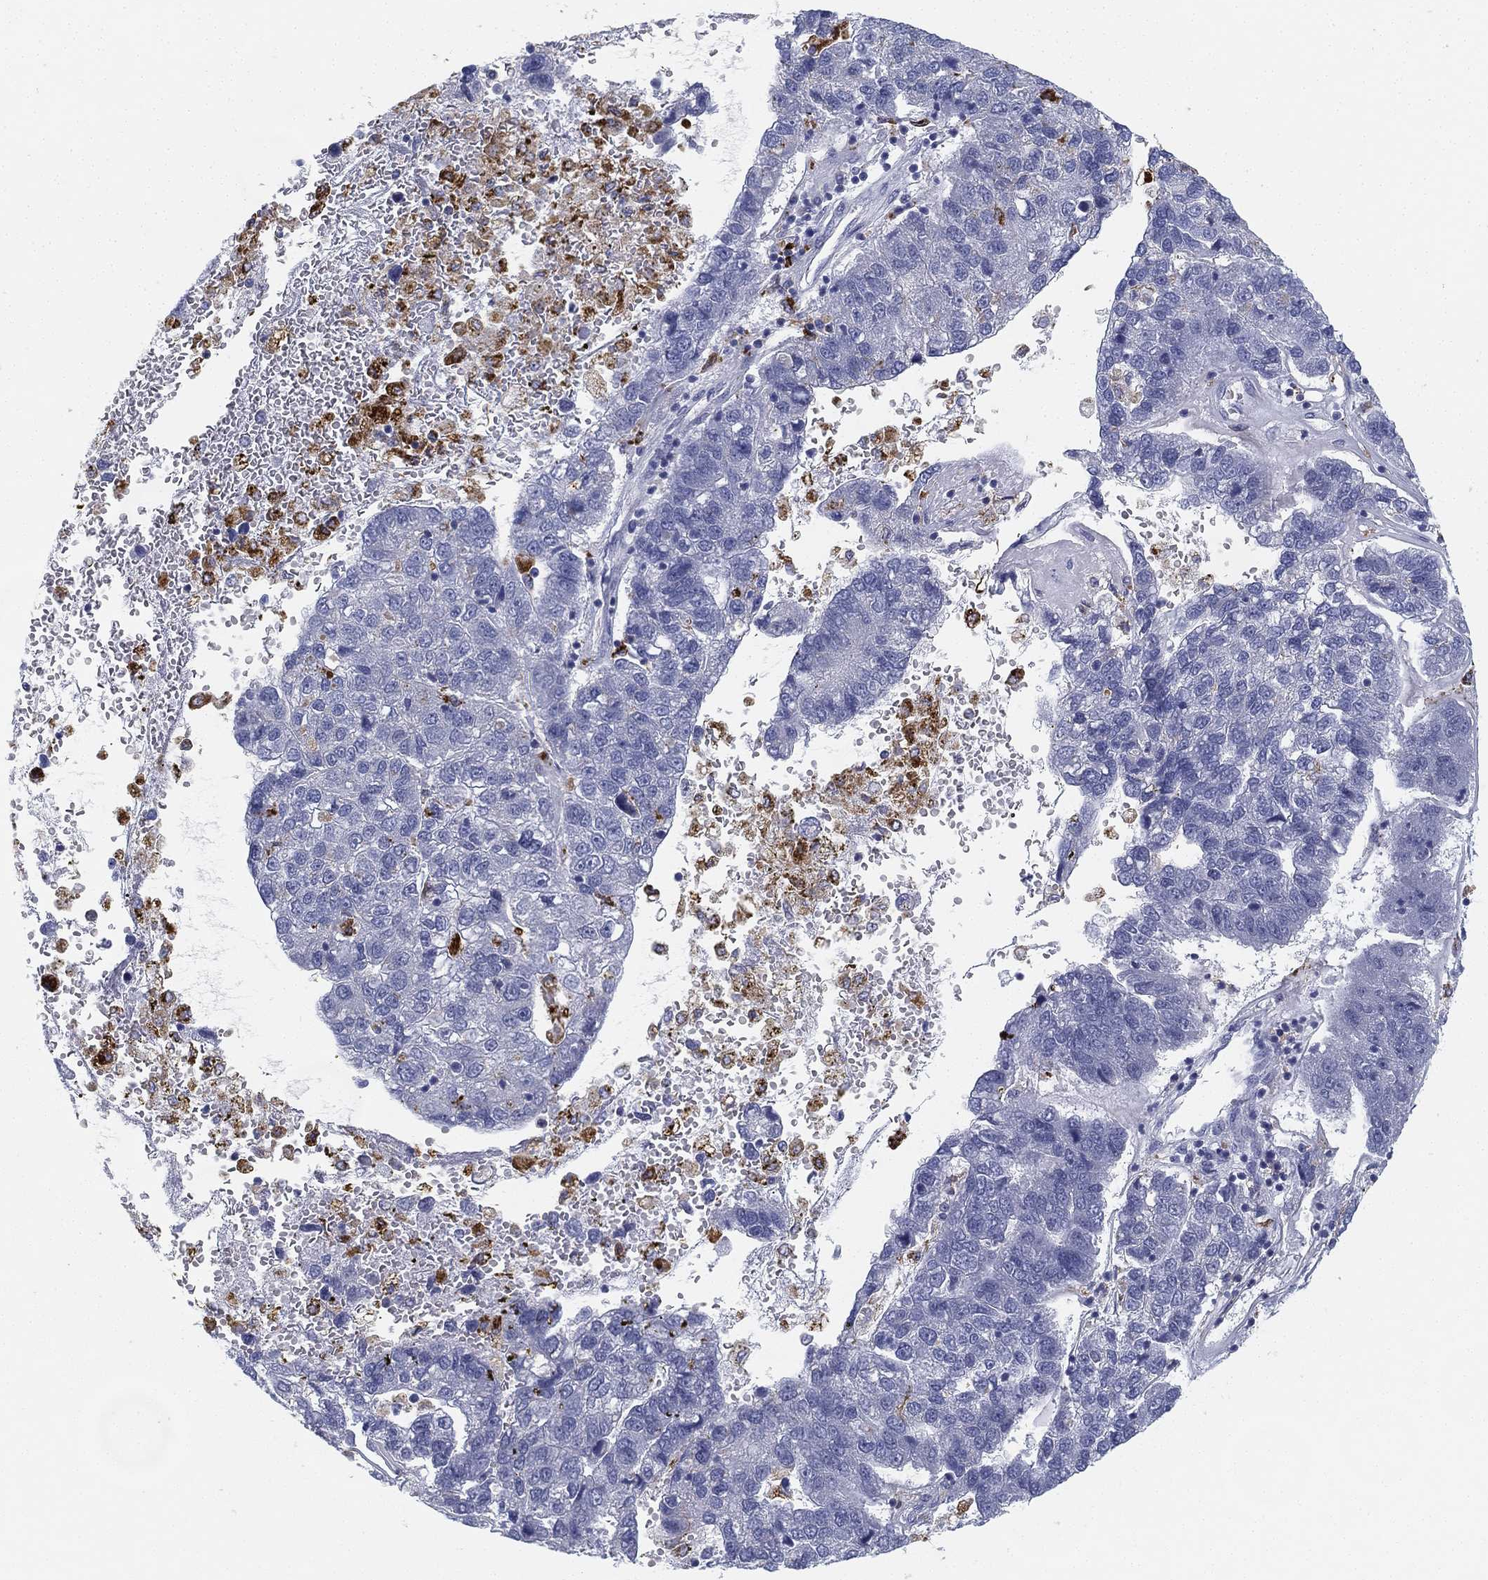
{"staining": {"intensity": "negative", "quantity": "none", "location": "none"}, "tissue": "pancreatic cancer", "cell_type": "Tumor cells", "image_type": "cancer", "snomed": [{"axis": "morphology", "description": "Adenocarcinoma, NOS"}, {"axis": "topography", "description": "Pancreas"}], "caption": "Tumor cells show no significant protein positivity in adenocarcinoma (pancreatic).", "gene": "NPC2", "patient": {"sex": "female", "age": 61}}